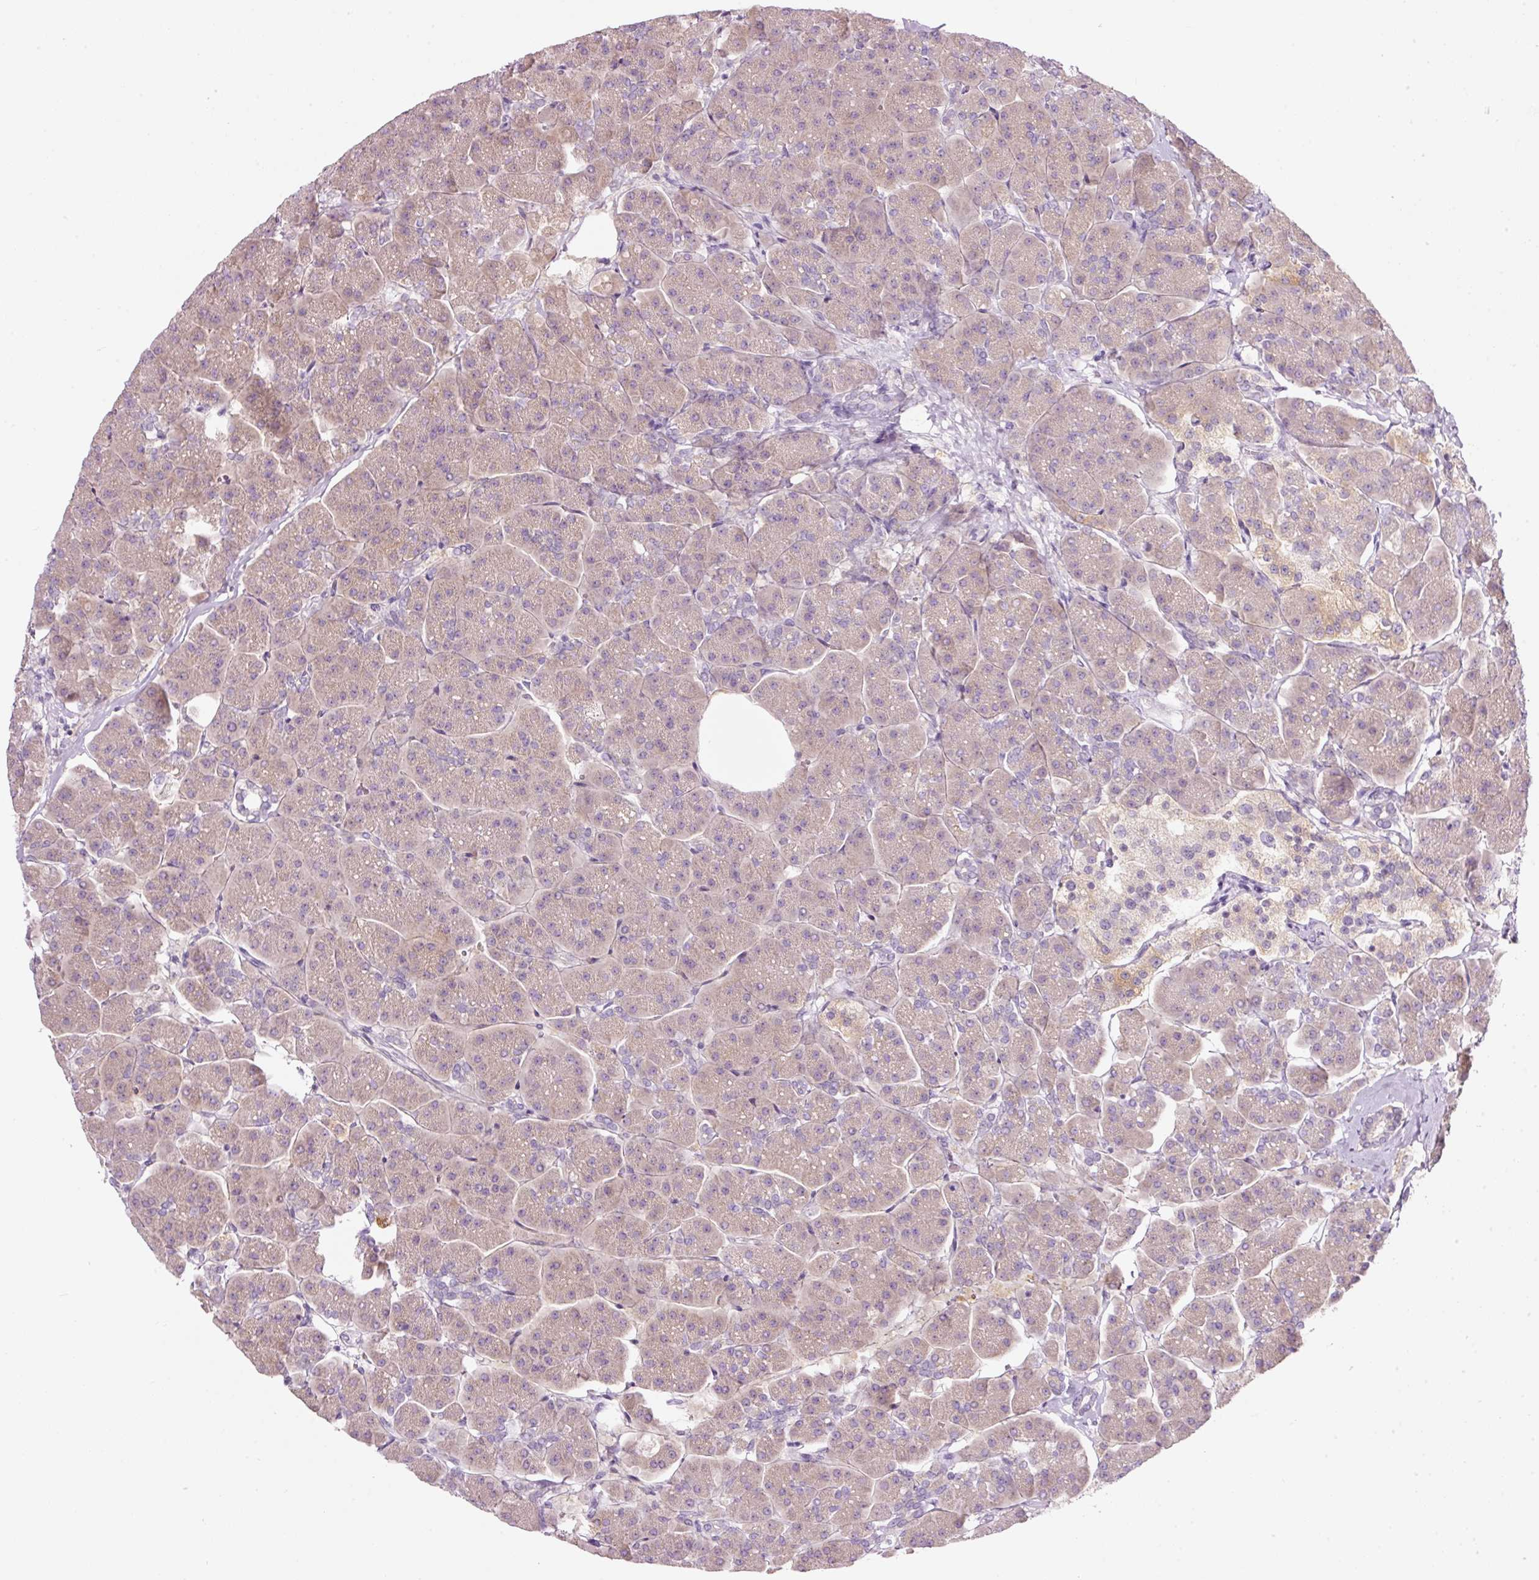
{"staining": {"intensity": "strong", "quantity": "<25%", "location": "cytoplasmic/membranous"}, "tissue": "pancreas", "cell_type": "Exocrine glandular cells", "image_type": "normal", "snomed": [{"axis": "morphology", "description": "Normal tissue, NOS"}, {"axis": "topography", "description": "Pancreas"}, {"axis": "topography", "description": "Peripheral nerve tissue"}], "caption": "Immunohistochemical staining of unremarkable human pancreas displays <25% levels of strong cytoplasmic/membranous protein expression in approximately <25% of exocrine glandular cells.", "gene": "PDXDC1", "patient": {"sex": "male", "age": 54}}